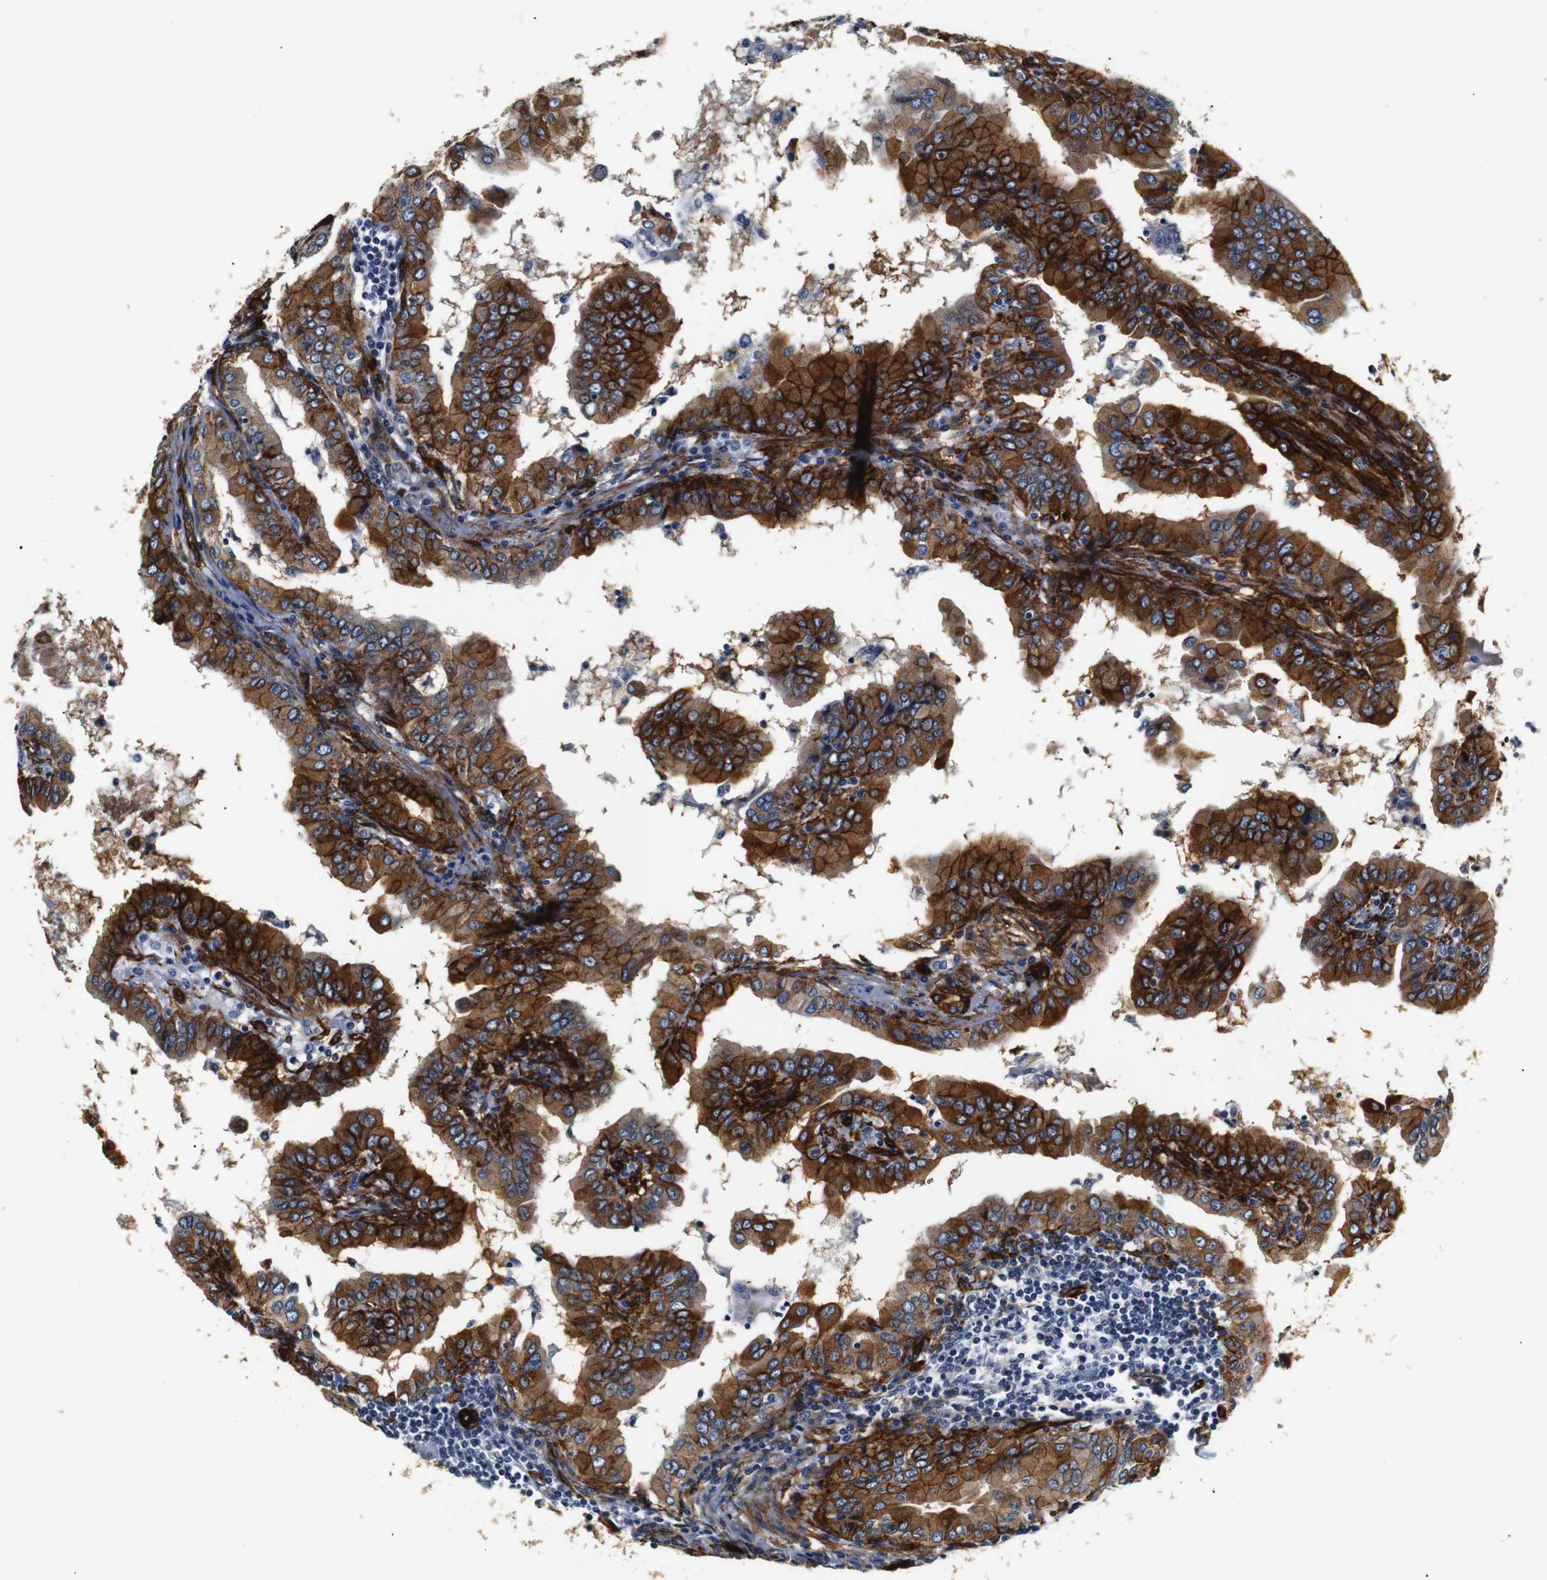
{"staining": {"intensity": "strong", "quantity": ">75%", "location": "cytoplasmic/membranous"}, "tissue": "thyroid cancer", "cell_type": "Tumor cells", "image_type": "cancer", "snomed": [{"axis": "morphology", "description": "Papillary adenocarcinoma, NOS"}, {"axis": "topography", "description": "Thyroid gland"}], "caption": "This is a micrograph of immunohistochemistry staining of thyroid papillary adenocarcinoma, which shows strong positivity in the cytoplasmic/membranous of tumor cells.", "gene": "CAV2", "patient": {"sex": "male", "age": 33}}